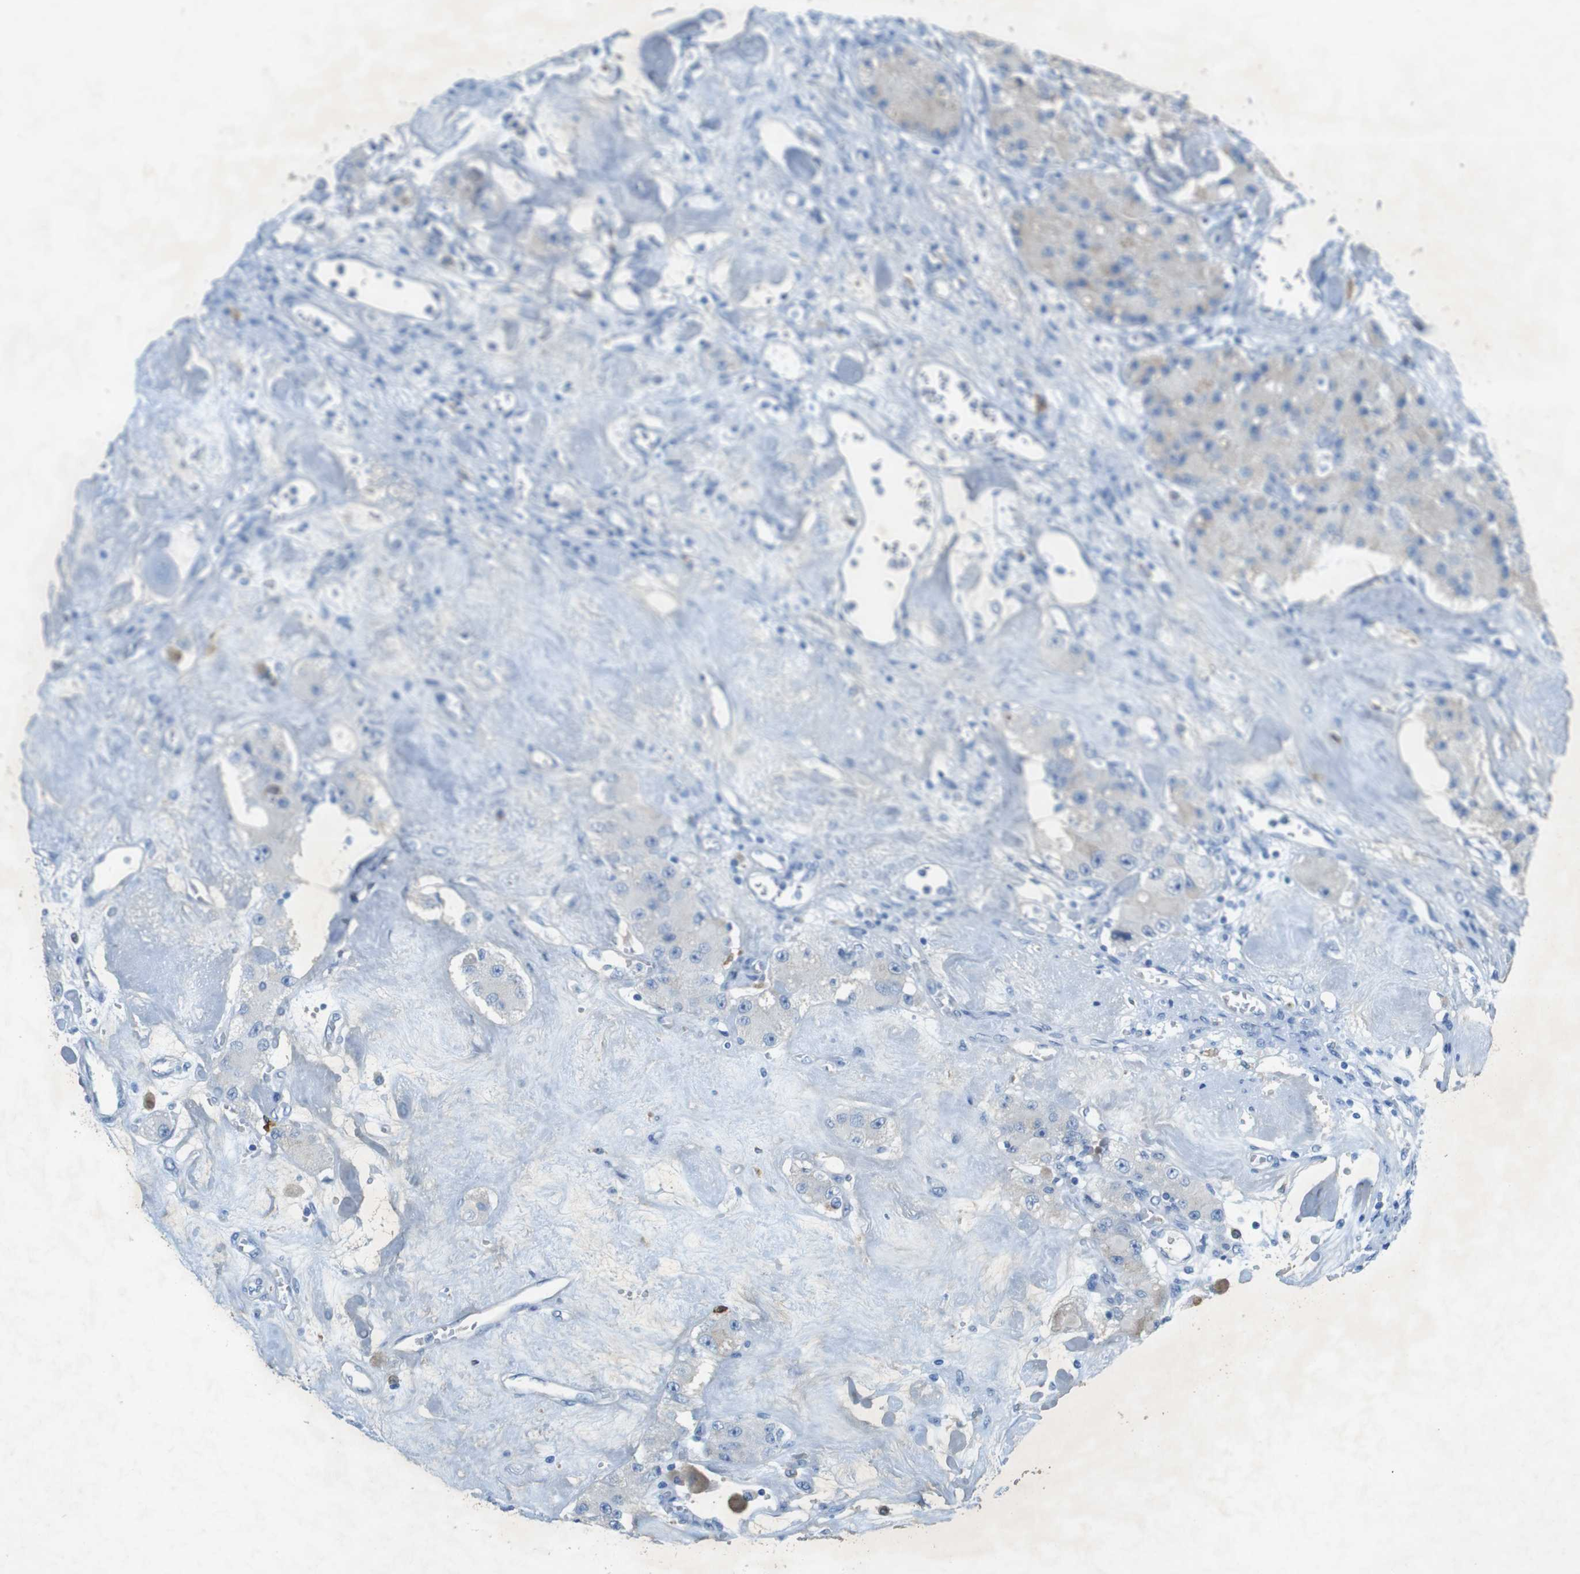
{"staining": {"intensity": "weak", "quantity": ">75%", "location": "cytoplasmic/membranous"}, "tissue": "carcinoid", "cell_type": "Tumor cells", "image_type": "cancer", "snomed": [{"axis": "morphology", "description": "Carcinoid, malignant, NOS"}, {"axis": "topography", "description": "Pancreas"}], "caption": "A histopathology image of human carcinoid stained for a protein exhibits weak cytoplasmic/membranous brown staining in tumor cells.", "gene": "CD320", "patient": {"sex": "male", "age": 41}}